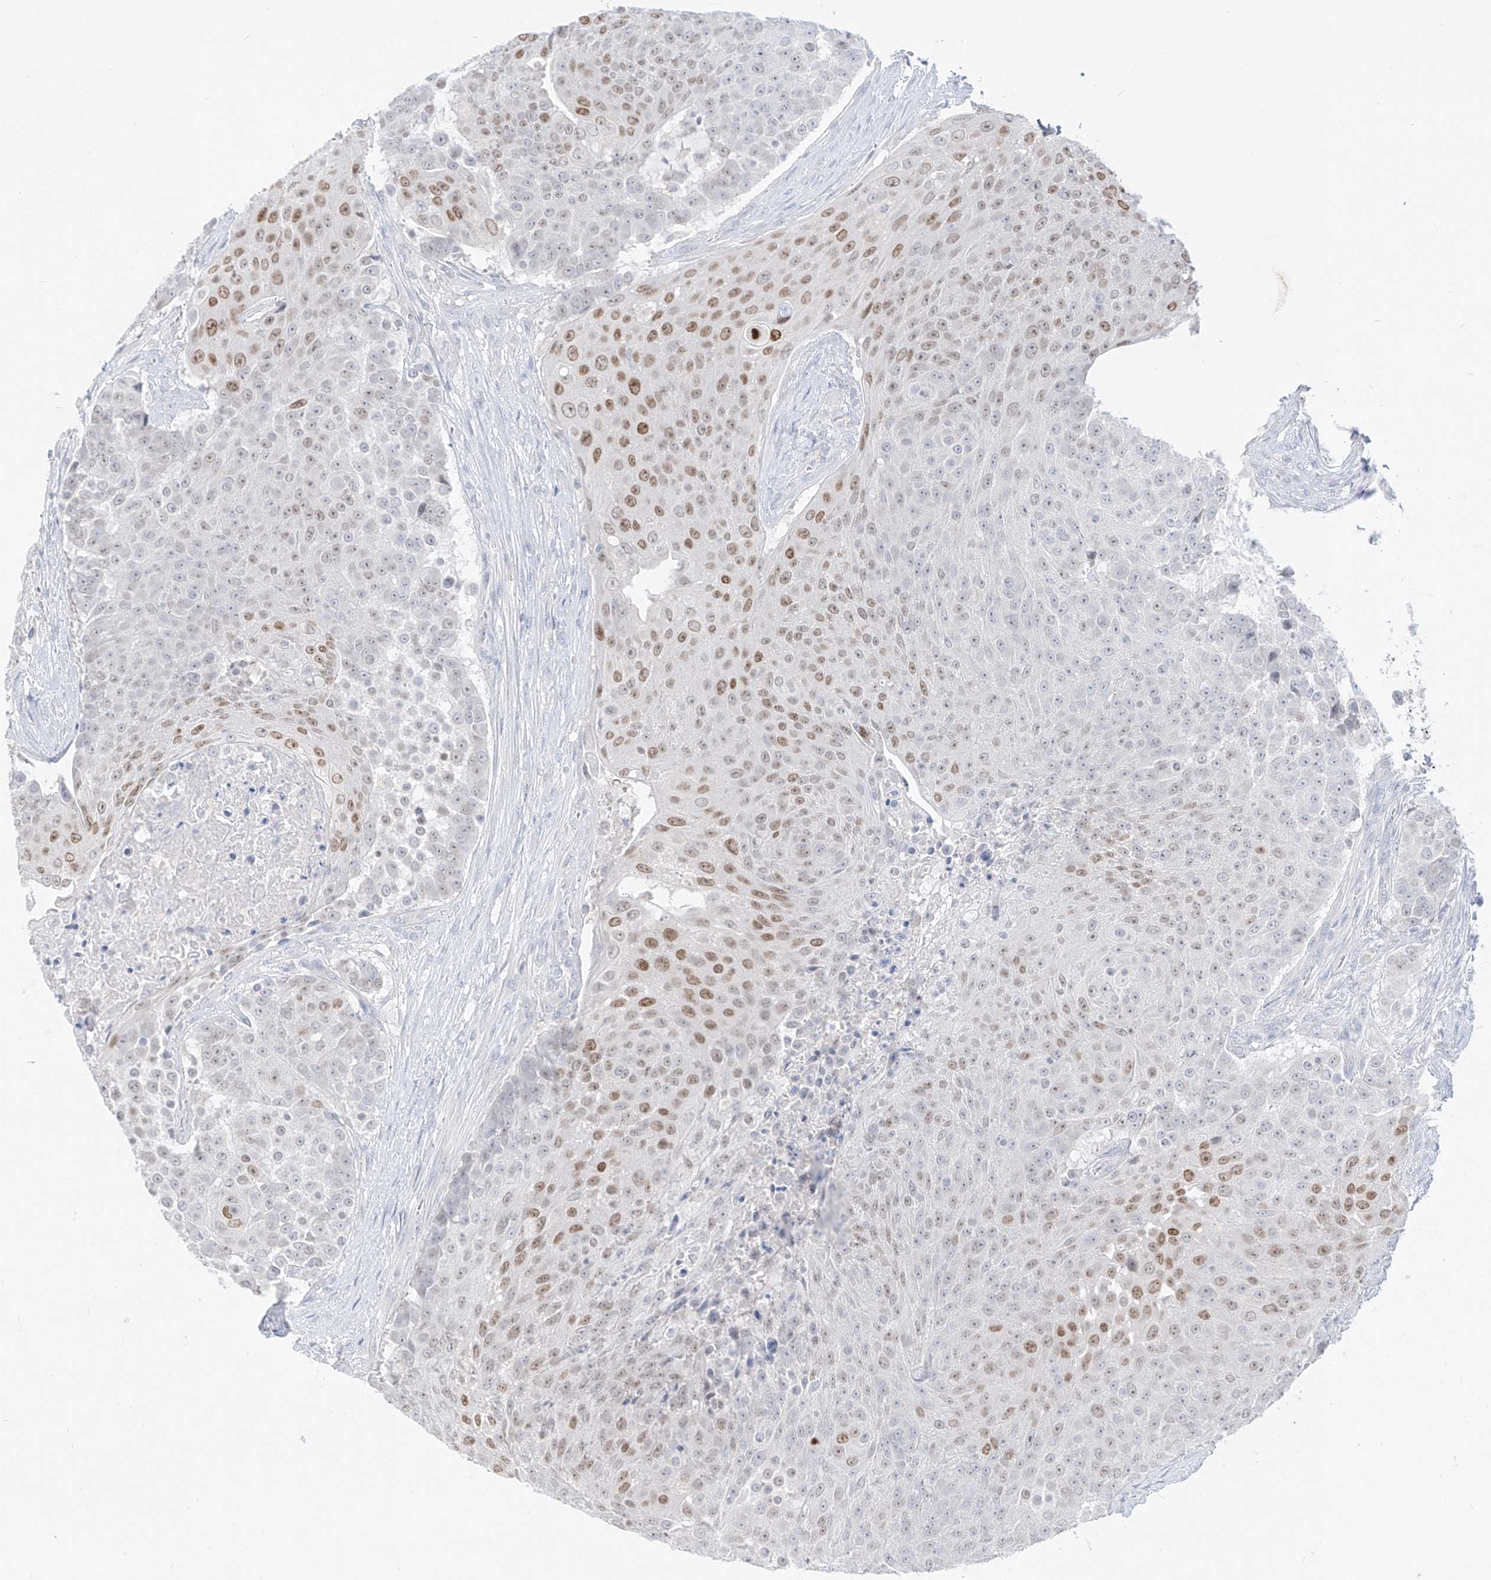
{"staining": {"intensity": "moderate", "quantity": "25%-75%", "location": "nuclear"}, "tissue": "urothelial cancer", "cell_type": "Tumor cells", "image_type": "cancer", "snomed": [{"axis": "morphology", "description": "Urothelial carcinoma, High grade"}, {"axis": "topography", "description": "Urinary bladder"}], "caption": "Urothelial cancer stained for a protein exhibits moderate nuclear positivity in tumor cells.", "gene": "BARX2", "patient": {"sex": "female", "age": 63}}